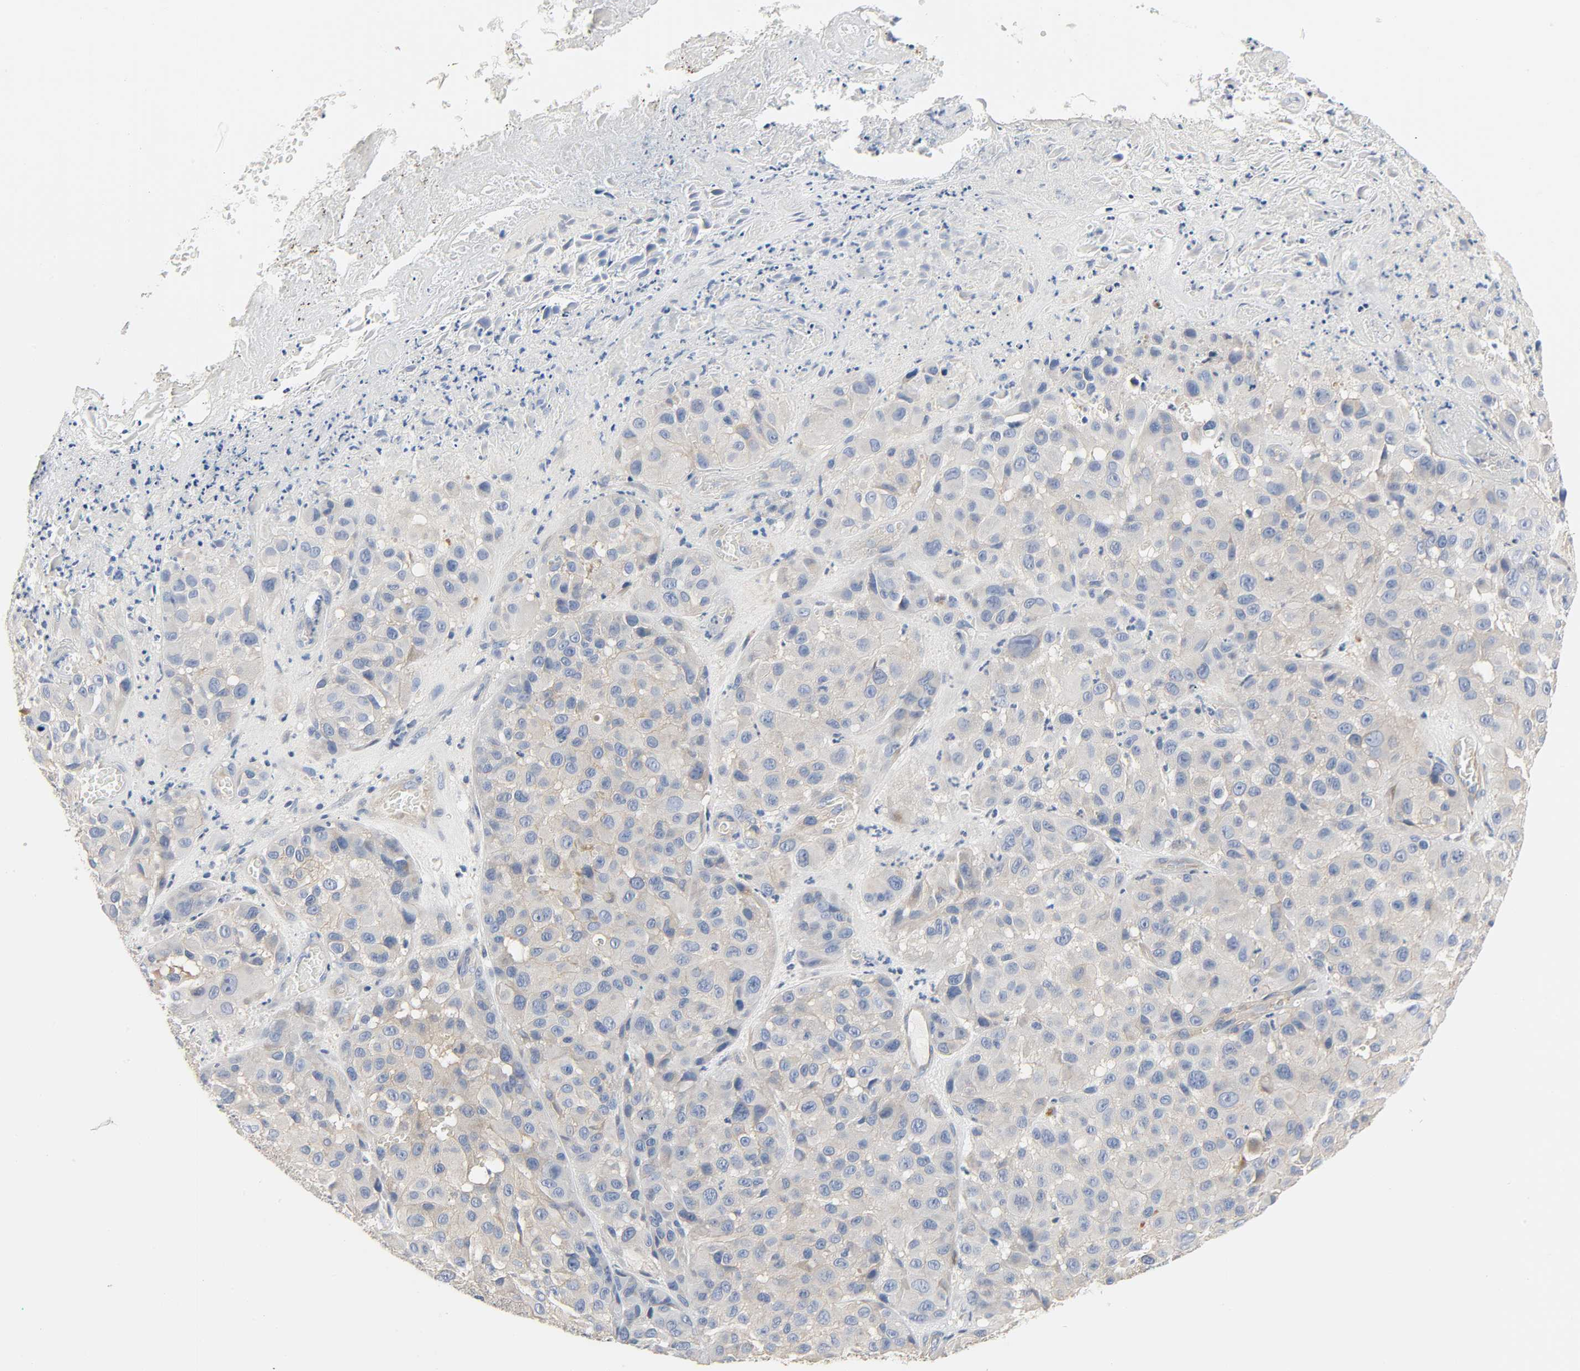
{"staining": {"intensity": "moderate", "quantity": ">75%", "location": "cytoplasmic/membranous"}, "tissue": "melanoma", "cell_type": "Tumor cells", "image_type": "cancer", "snomed": [{"axis": "morphology", "description": "Malignant melanoma, NOS"}, {"axis": "topography", "description": "Skin"}], "caption": "Immunohistochemistry (IHC) micrograph of human malignant melanoma stained for a protein (brown), which shows medium levels of moderate cytoplasmic/membranous expression in approximately >75% of tumor cells.", "gene": "ARPC1A", "patient": {"sex": "female", "age": 21}}